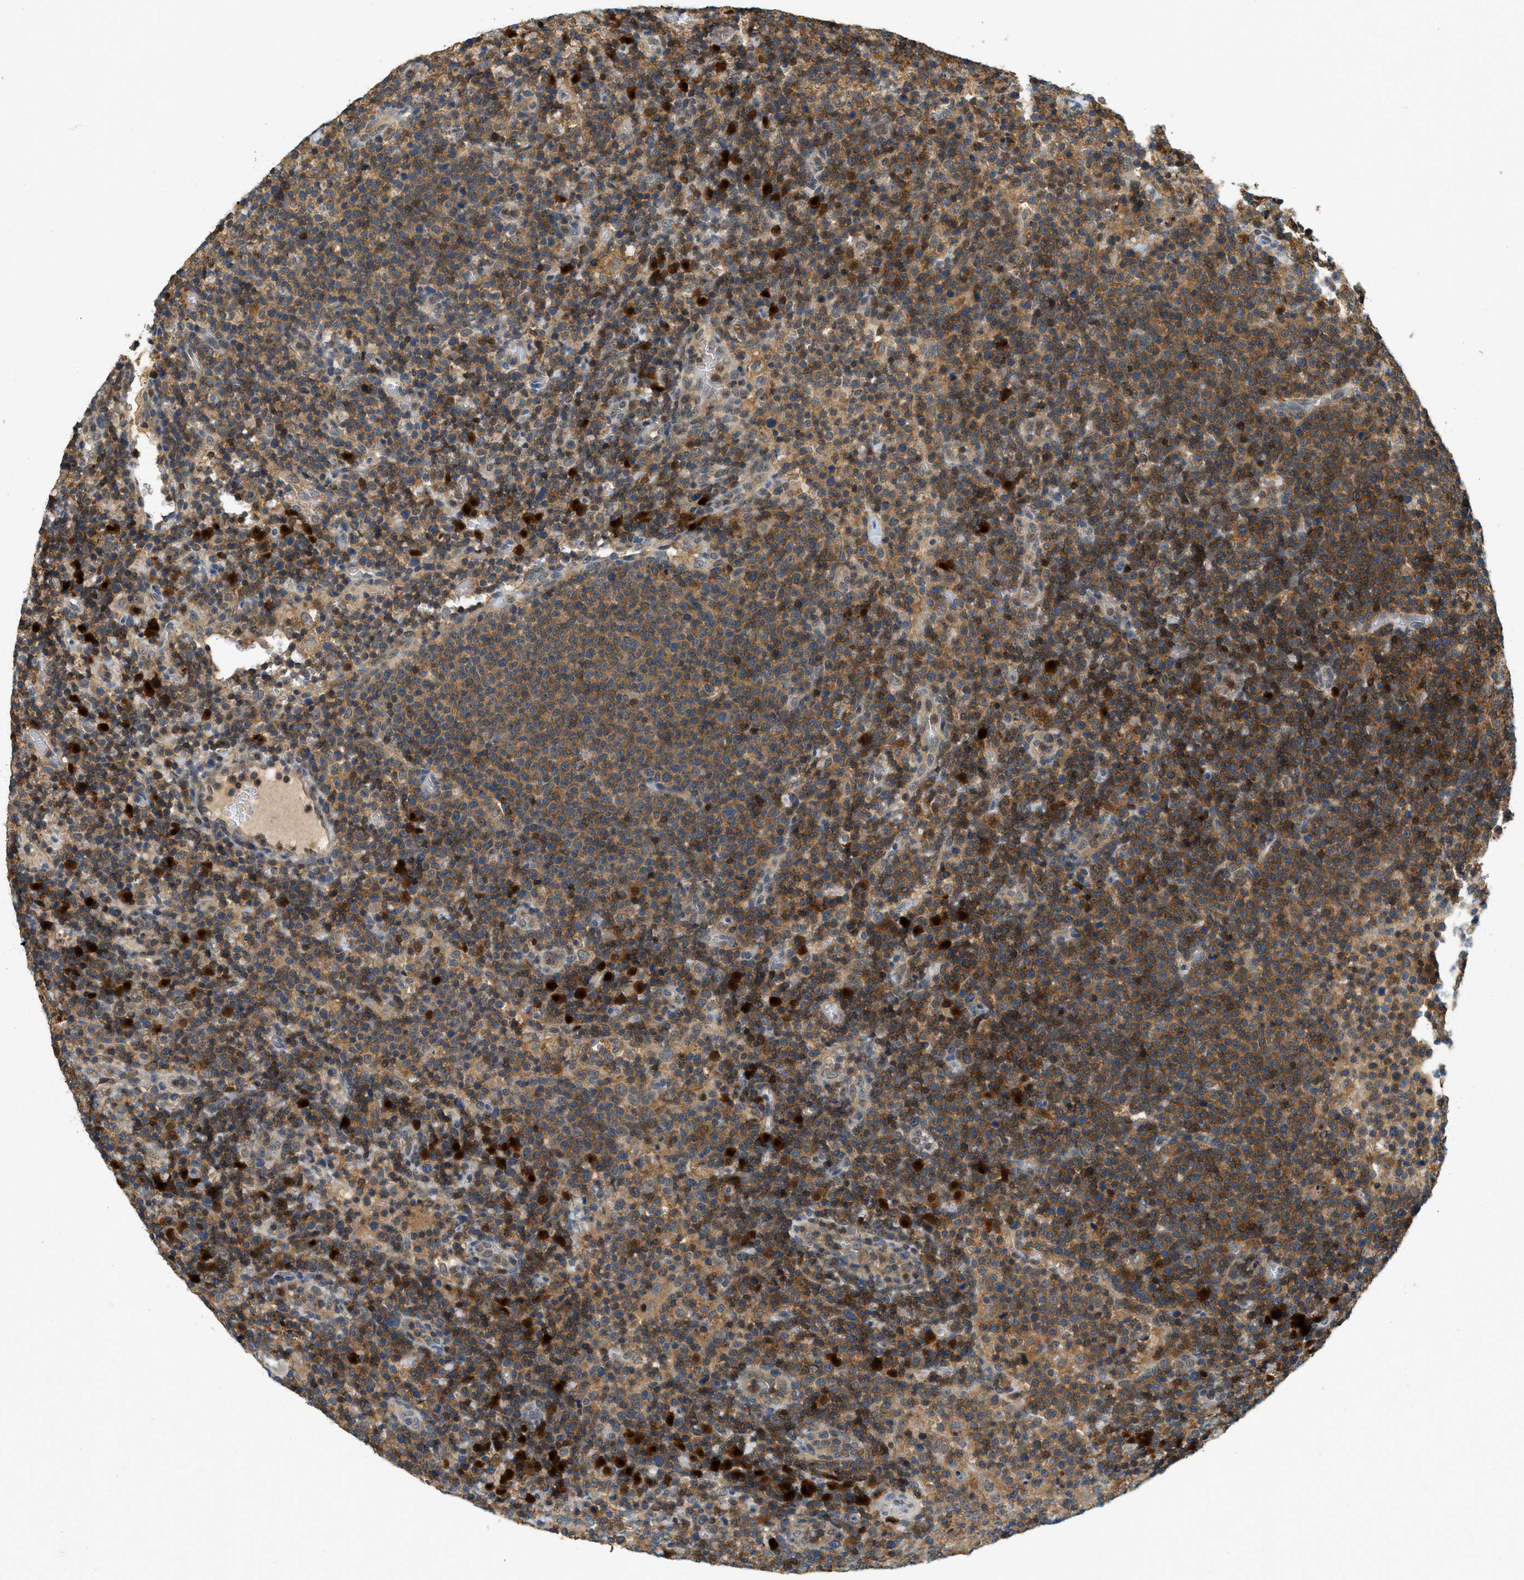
{"staining": {"intensity": "moderate", "quantity": ">75%", "location": "cytoplasmic/membranous"}, "tissue": "lymphoma", "cell_type": "Tumor cells", "image_type": "cancer", "snomed": [{"axis": "morphology", "description": "Malignant lymphoma, non-Hodgkin's type, High grade"}, {"axis": "topography", "description": "Lymph node"}], "caption": "Immunohistochemical staining of lymphoma shows medium levels of moderate cytoplasmic/membranous protein expression in approximately >75% of tumor cells. (Stains: DAB in brown, nuclei in blue, Microscopy: brightfield microscopy at high magnification).", "gene": "GMPPB", "patient": {"sex": "male", "age": 61}}